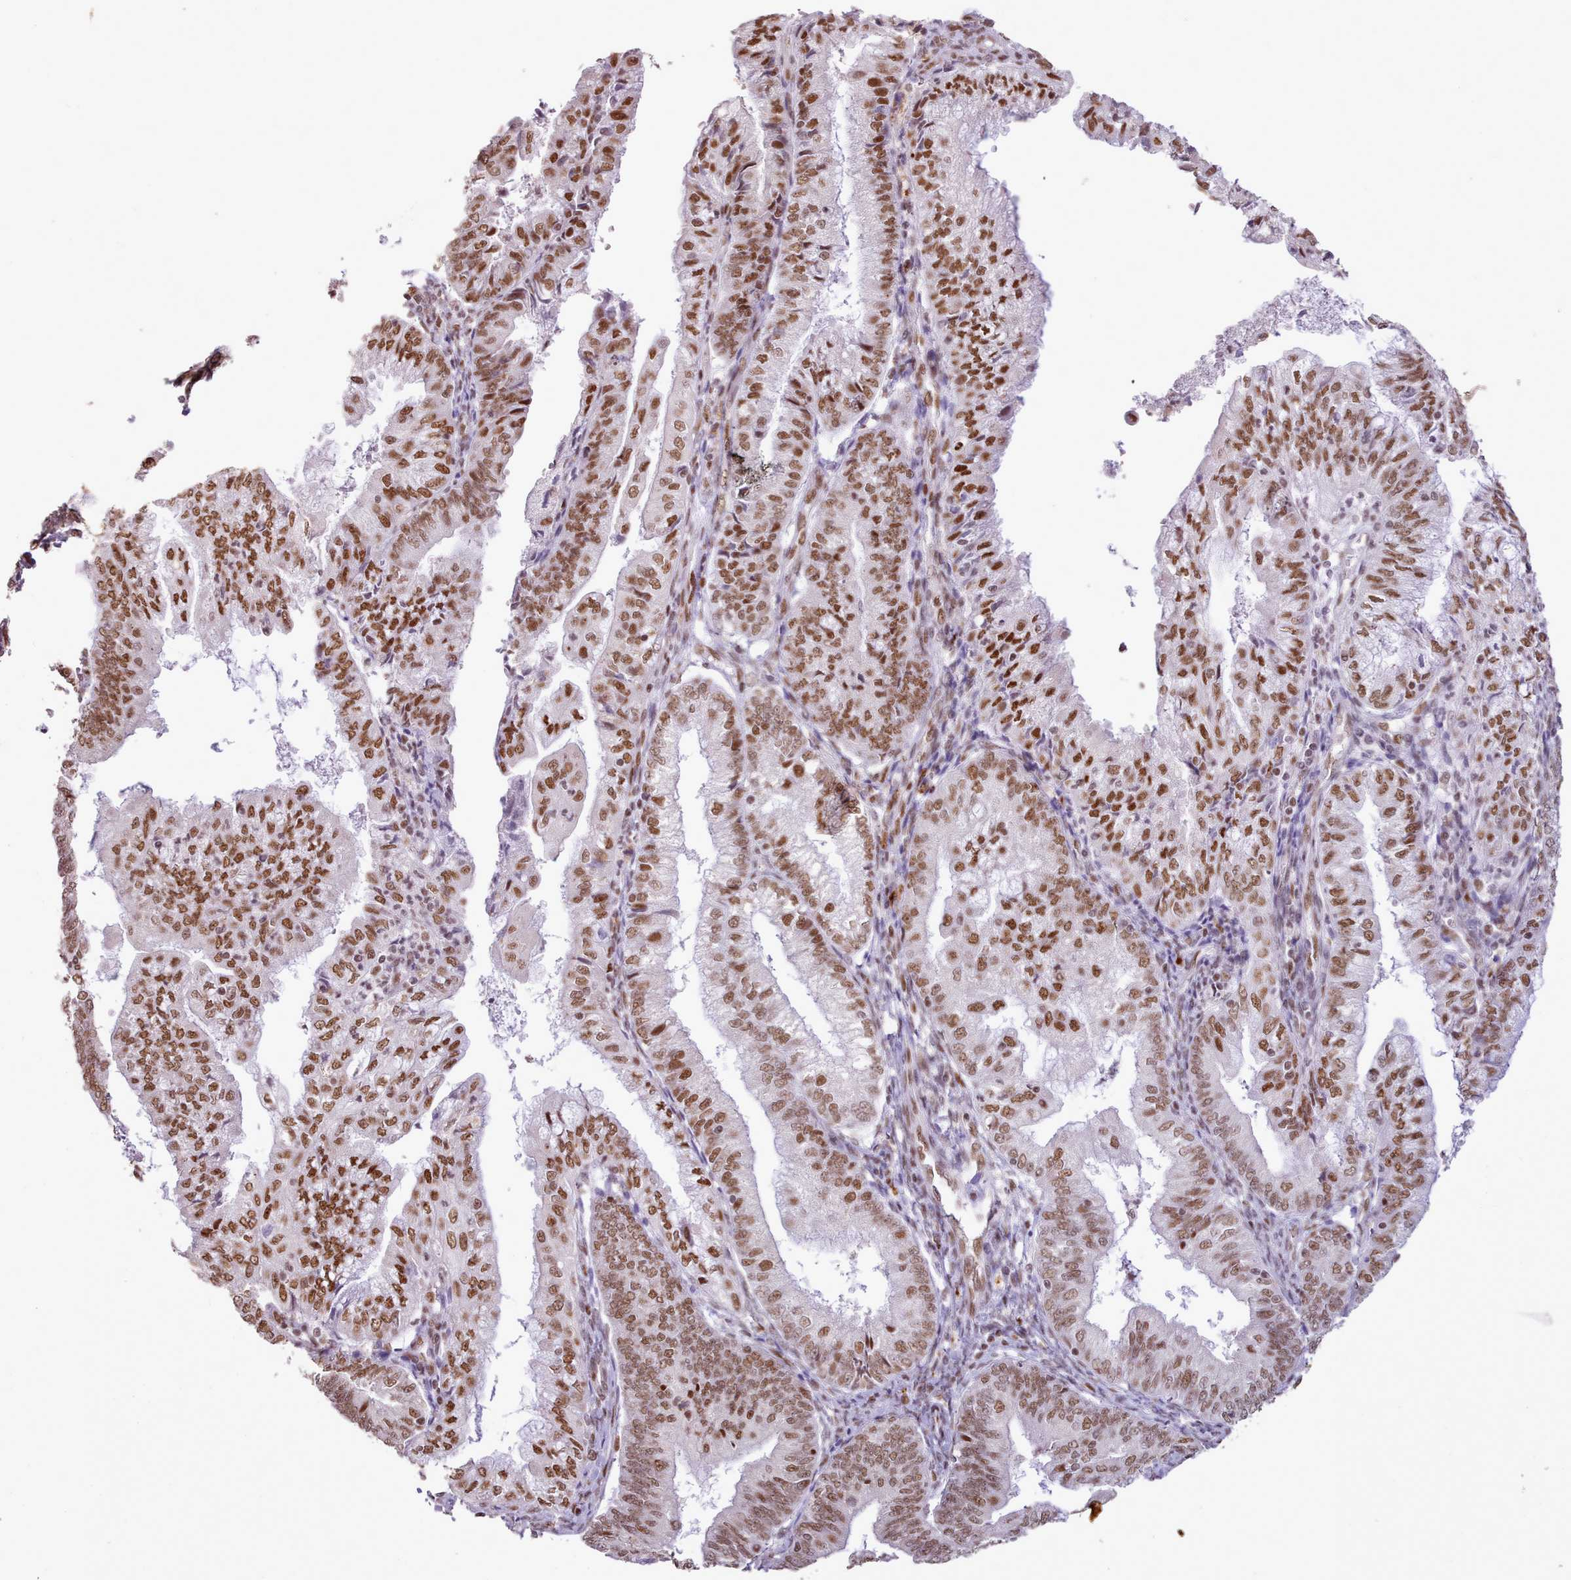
{"staining": {"intensity": "moderate", "quantity": ">75%", "location": "nuclear"}, "tissue": "endometrial cancer", "cell_type": "Tumor cells", "image_type": "cancer", "snomed": [{"axis": "morphology", "description": "Adenocarcinoma, NOS"}, {"axis": "topography", "description": "Endometrium"}], "caption": "High-magnification brightfield microscopy of adenocarcinoma (endometrial) stained with DAB (3,3'-diaminobenzidine) (brown) and counterstained with hematoxylin (blue). tumor cells exhibit moderate nuclear expression is identified in about>75% of cells.", "gene": "TAF15", "patient": {"sex": "female", "age": 55}}